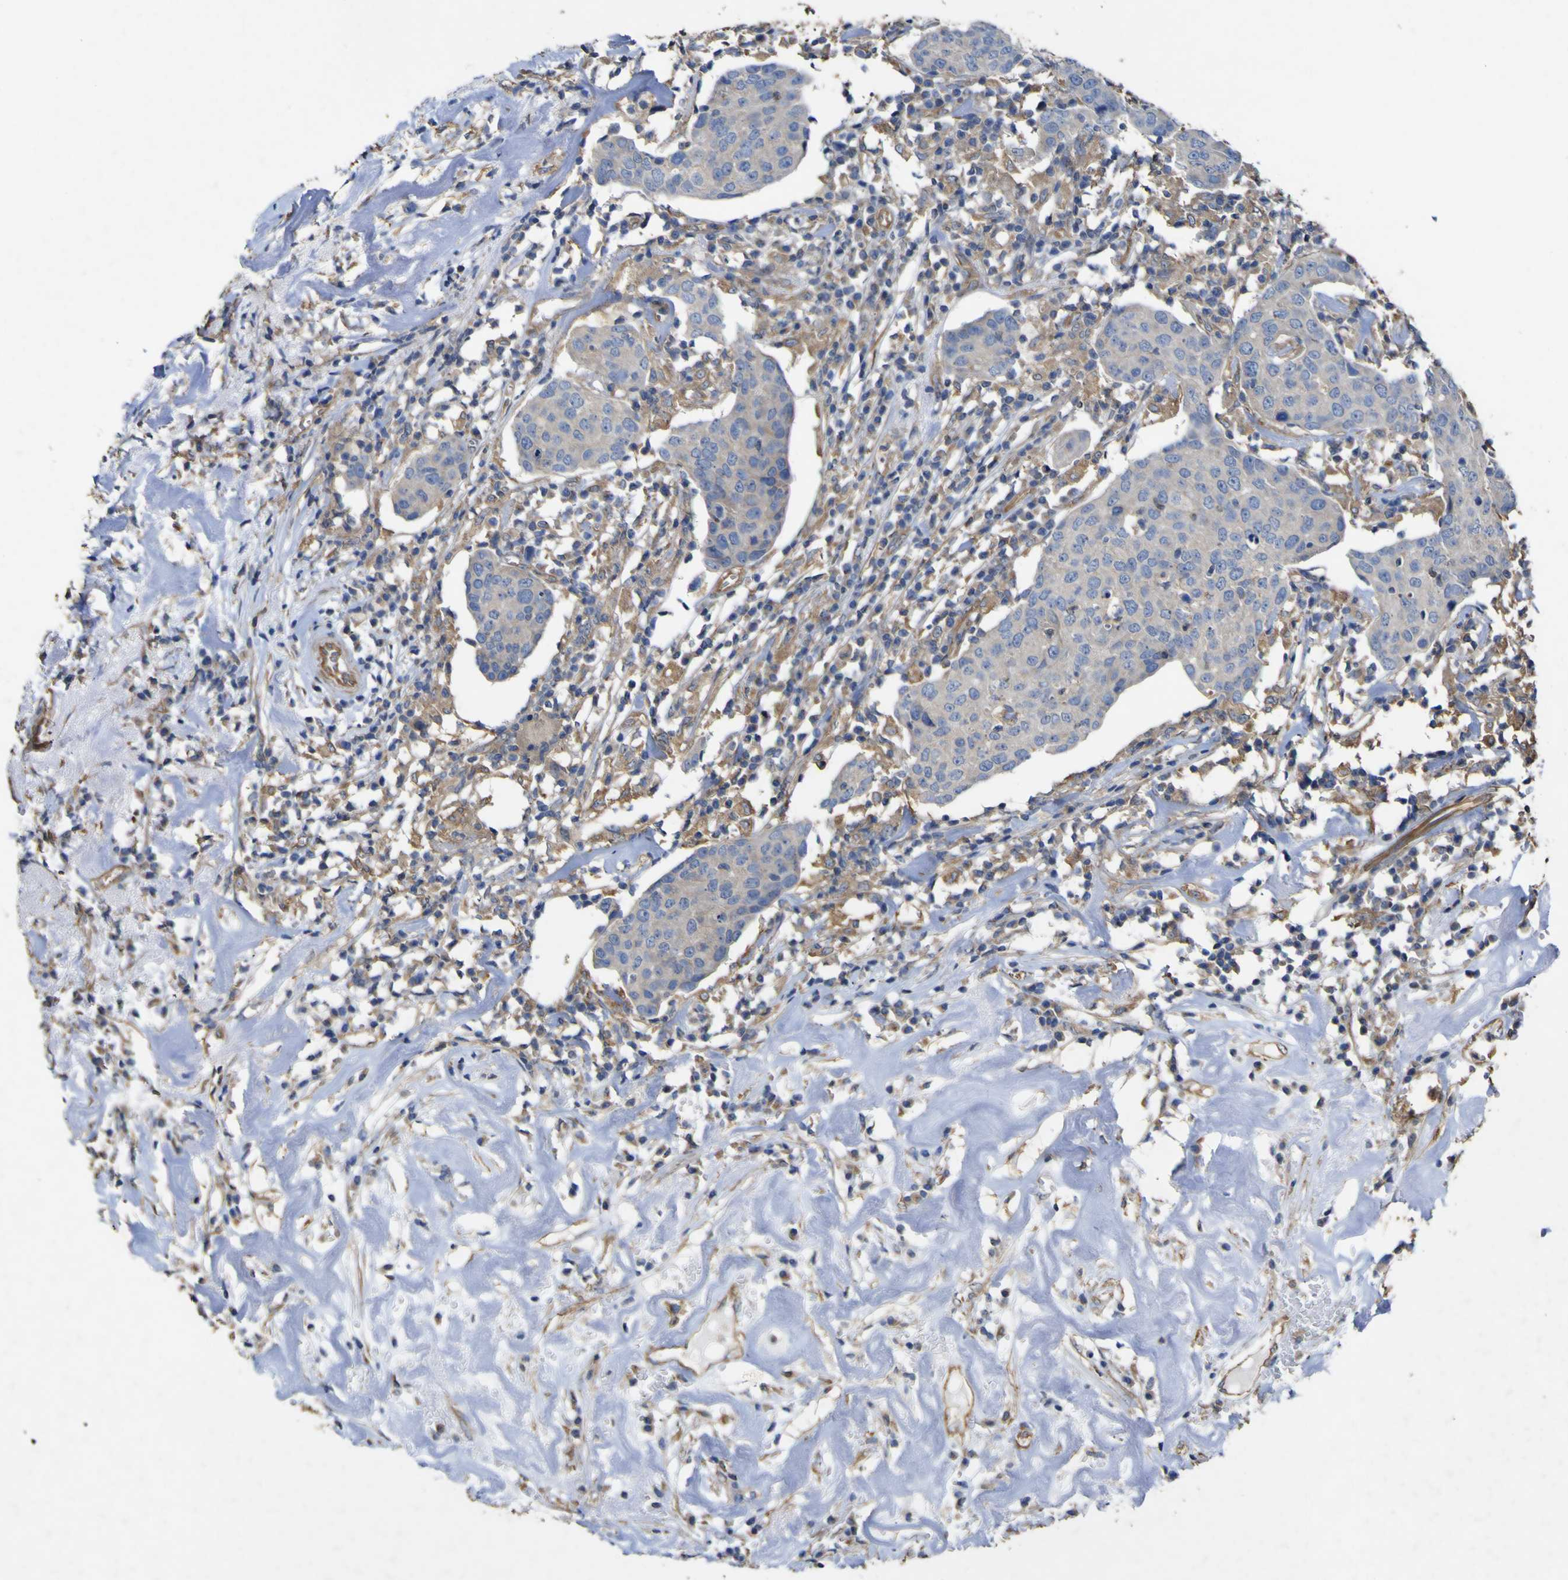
{"staining": {"intensity": "weak", "quantity": "<25%", "location": "cytoplasmic/membranous"}, "tissue": "head and neck cancer", "cell_type": "Tumor cells", "image_type": "cancer", "snomed": [{"axis": "morphology", "description": "Squamous cell carcinoma, NOS"}, {"axis": "topography", "description": "Salivary gland"}, {"axis": "topography", "description": "Head-Neck"}], "caption": "Head and neck cancer was stained to show a protein in brown. There is no significant expression in tumor cells. The staining was performed using DAB (3,3'-diaminobenzidine) to visualize the protein expression in brown, while the nuclei were stained in blue with hematoxylin (Magnification: 20x).", "gene": "TNFSF15", "patient": {"sex": "male", "age": 70}}